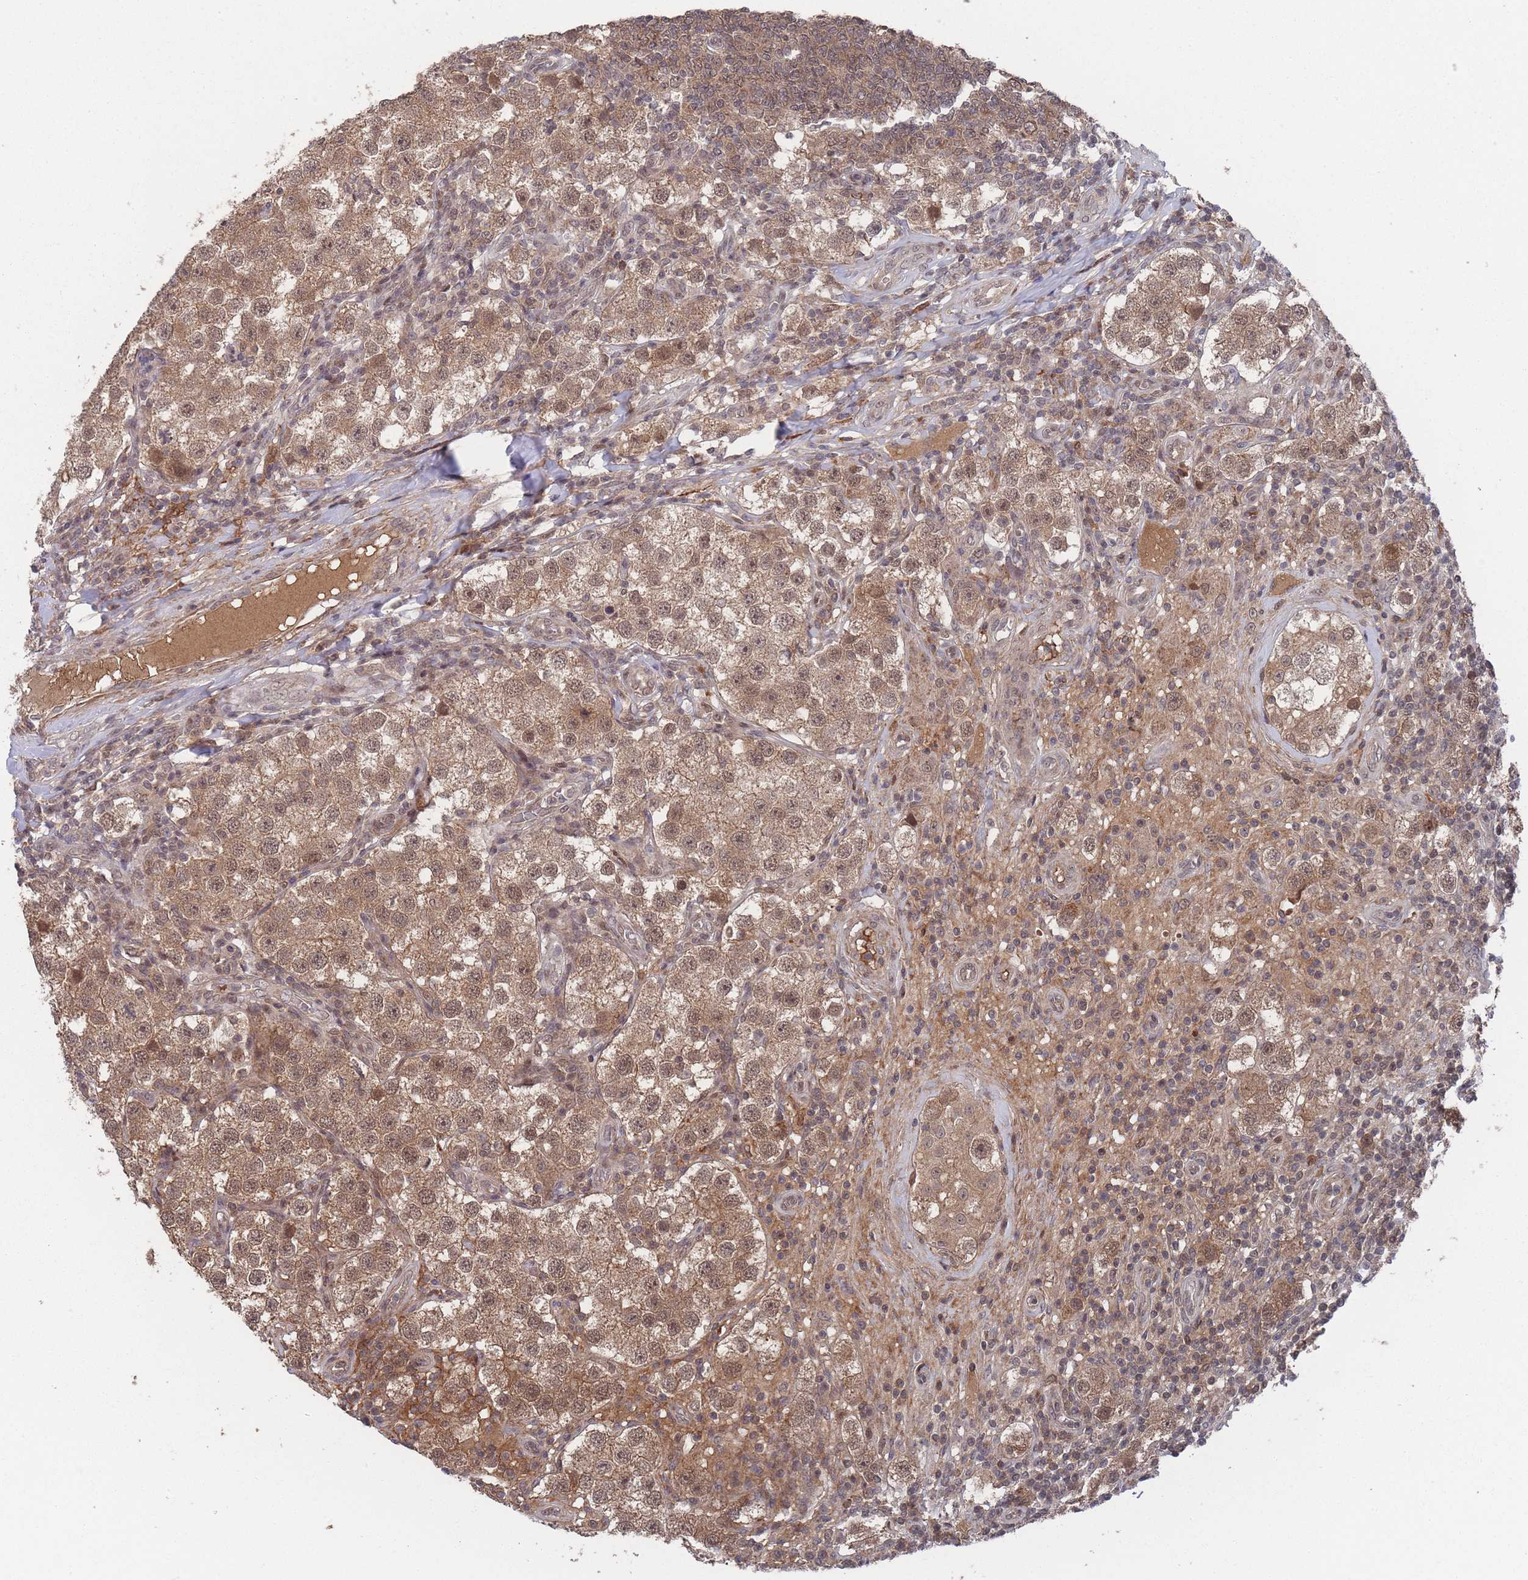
{"staining": {"intensity": "moderate", "quantity": ">75%", "location": "cytoplasmic/membranous,nuclear"}, "tissue": "testis cancer", "cell_type": "Tumor cells", "image_type": "cancer", "snomed": [{"axis": "morphology", "description": "Seminoma, NOS"}, {"axis": "topography", "description": "Testis"}], "caption": "Tumor cells display medium levels of moderate cytoplasmic/membranous and nuclear staining in about >75% of cells in human testis cancer.", "gene": "SF3B1", "patient": {"sex": "male", "age": 37}}